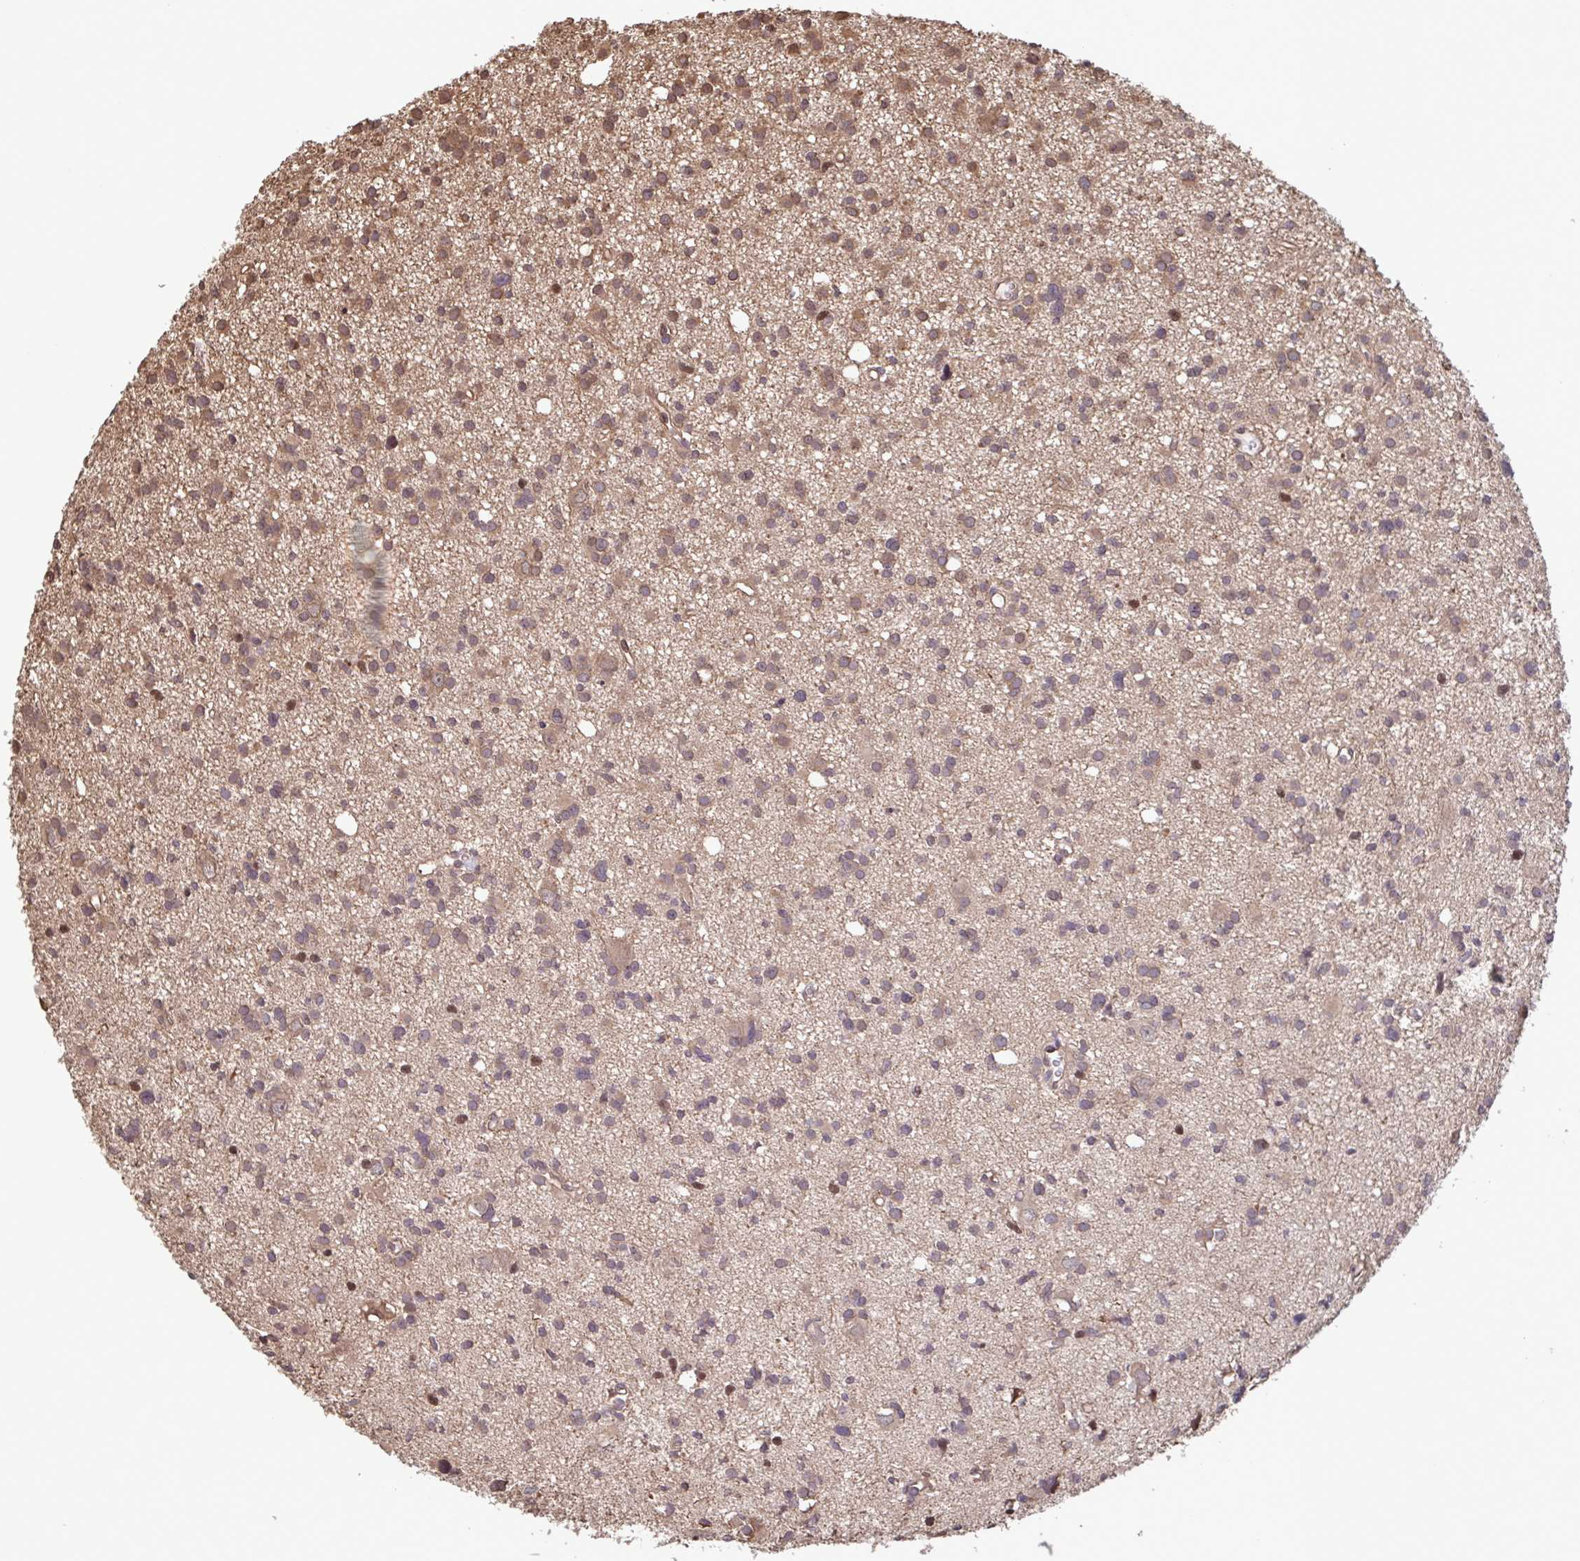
{"staining": {"intensity": "weak", "quantity": ">75%", "location": "cytoplasmic/membranous,nuclear"}, "tissue": "glioma", "cell_type": "Tumor cells", "image_type": "cancer", "snomed": [{"axis": "morphology", "description": "Glioma, malignant, High grade"}, {"axis": "topography", "description": "Brain"}], "caption": "High-power microscopy captured an immunohistochemistry (IHC) histopathology image of malignant glioma (high-grade), revealing weak cytoplasmic/membranous and nuclear expression in approximately >75% of tumor cells.", "gene": "SEC63", "patient": {"sex": "male", "age": 23}}